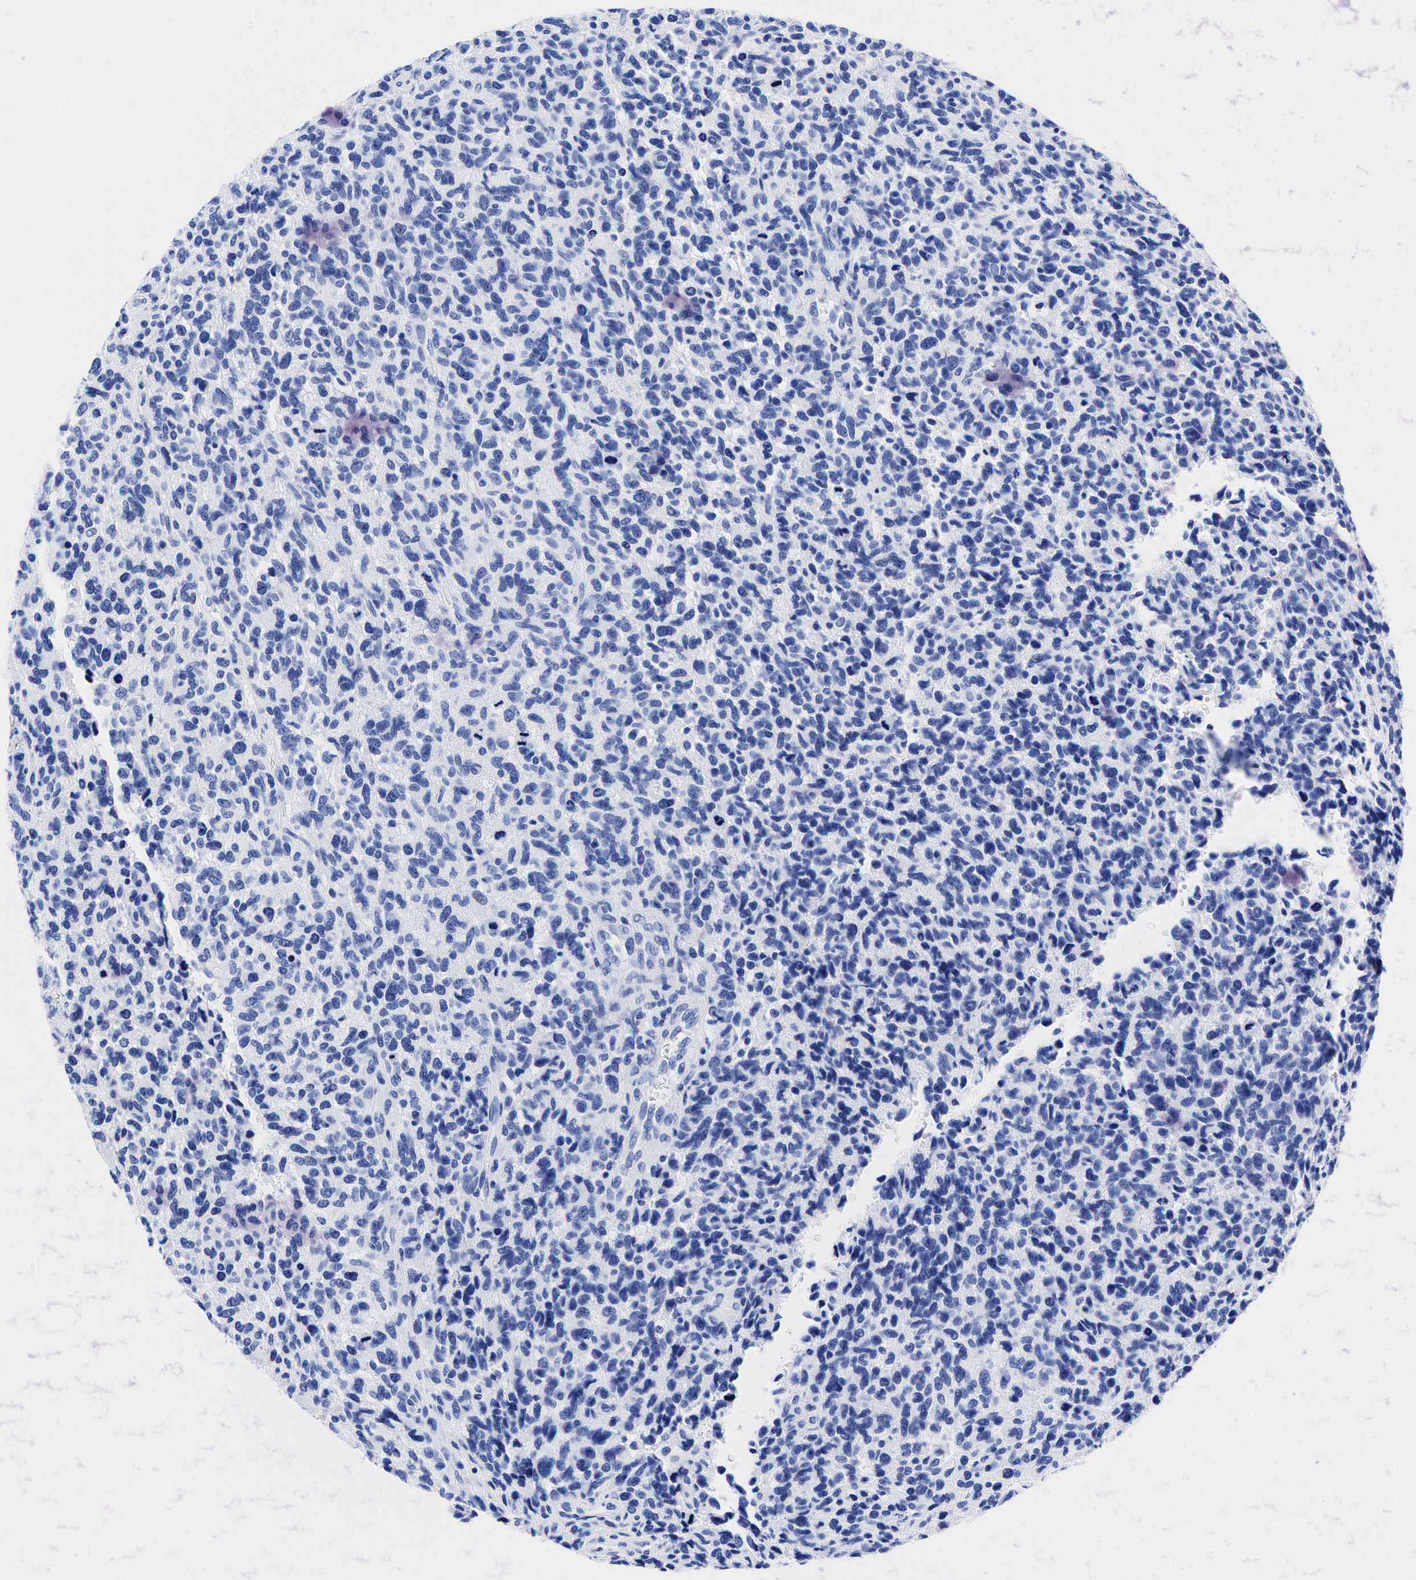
{"staining": {"intensity": "negative", "quantity": "none", "location": "none"}, "tissue": "glioma", "cell_type": "Tumor cells", "image_type": "cancer", "snomed": [{"axis": "morphology", "description": "Glioma, malignant, High grade"}, {"axis": "topography", "description": "Brain"}], "caption": "Tumor cells are negative for protein expression in human glioma.", "gene": "KRT19", "patient": {"sex": "male", "age": 77}}